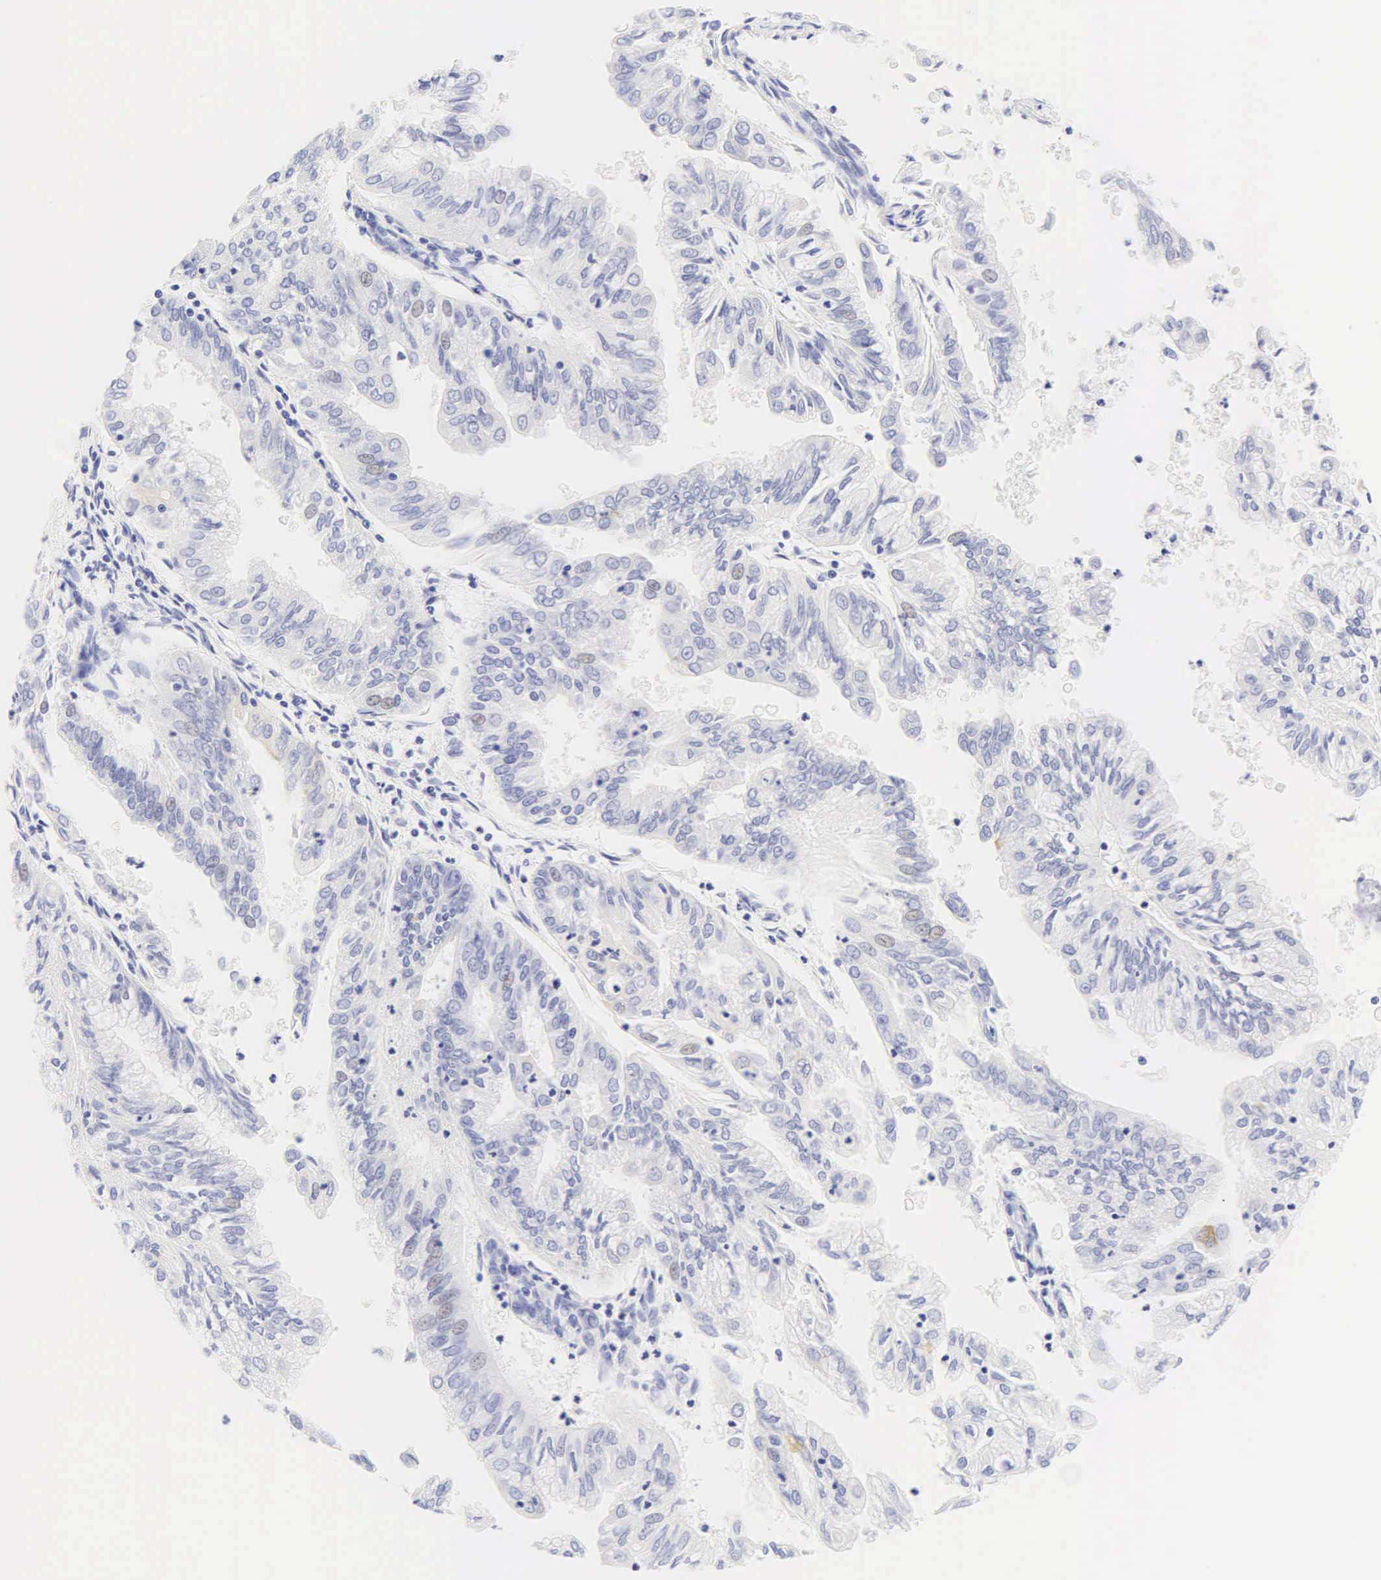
{"staining": {"intensity": "negative", "quantity": "none", "location": "none"}, "tissue": "endometrial cancer", "cell_type": "Tumor cells", "image_type": "cancer", "snomed": [{"axis": "morphology", "description": "Adenocarcinoma, NOS"}, {"axis": "topography", "description": "Endometrium"}], "caption": "Immunohistochemistry (IHC) photomicrograph of neoplastic tissue: endometrial cancer stained with DAB exhibits no significant protein expression in tumor cells.", "gene": "KRT20", "patient": {"sex": "female", "age": 79}}